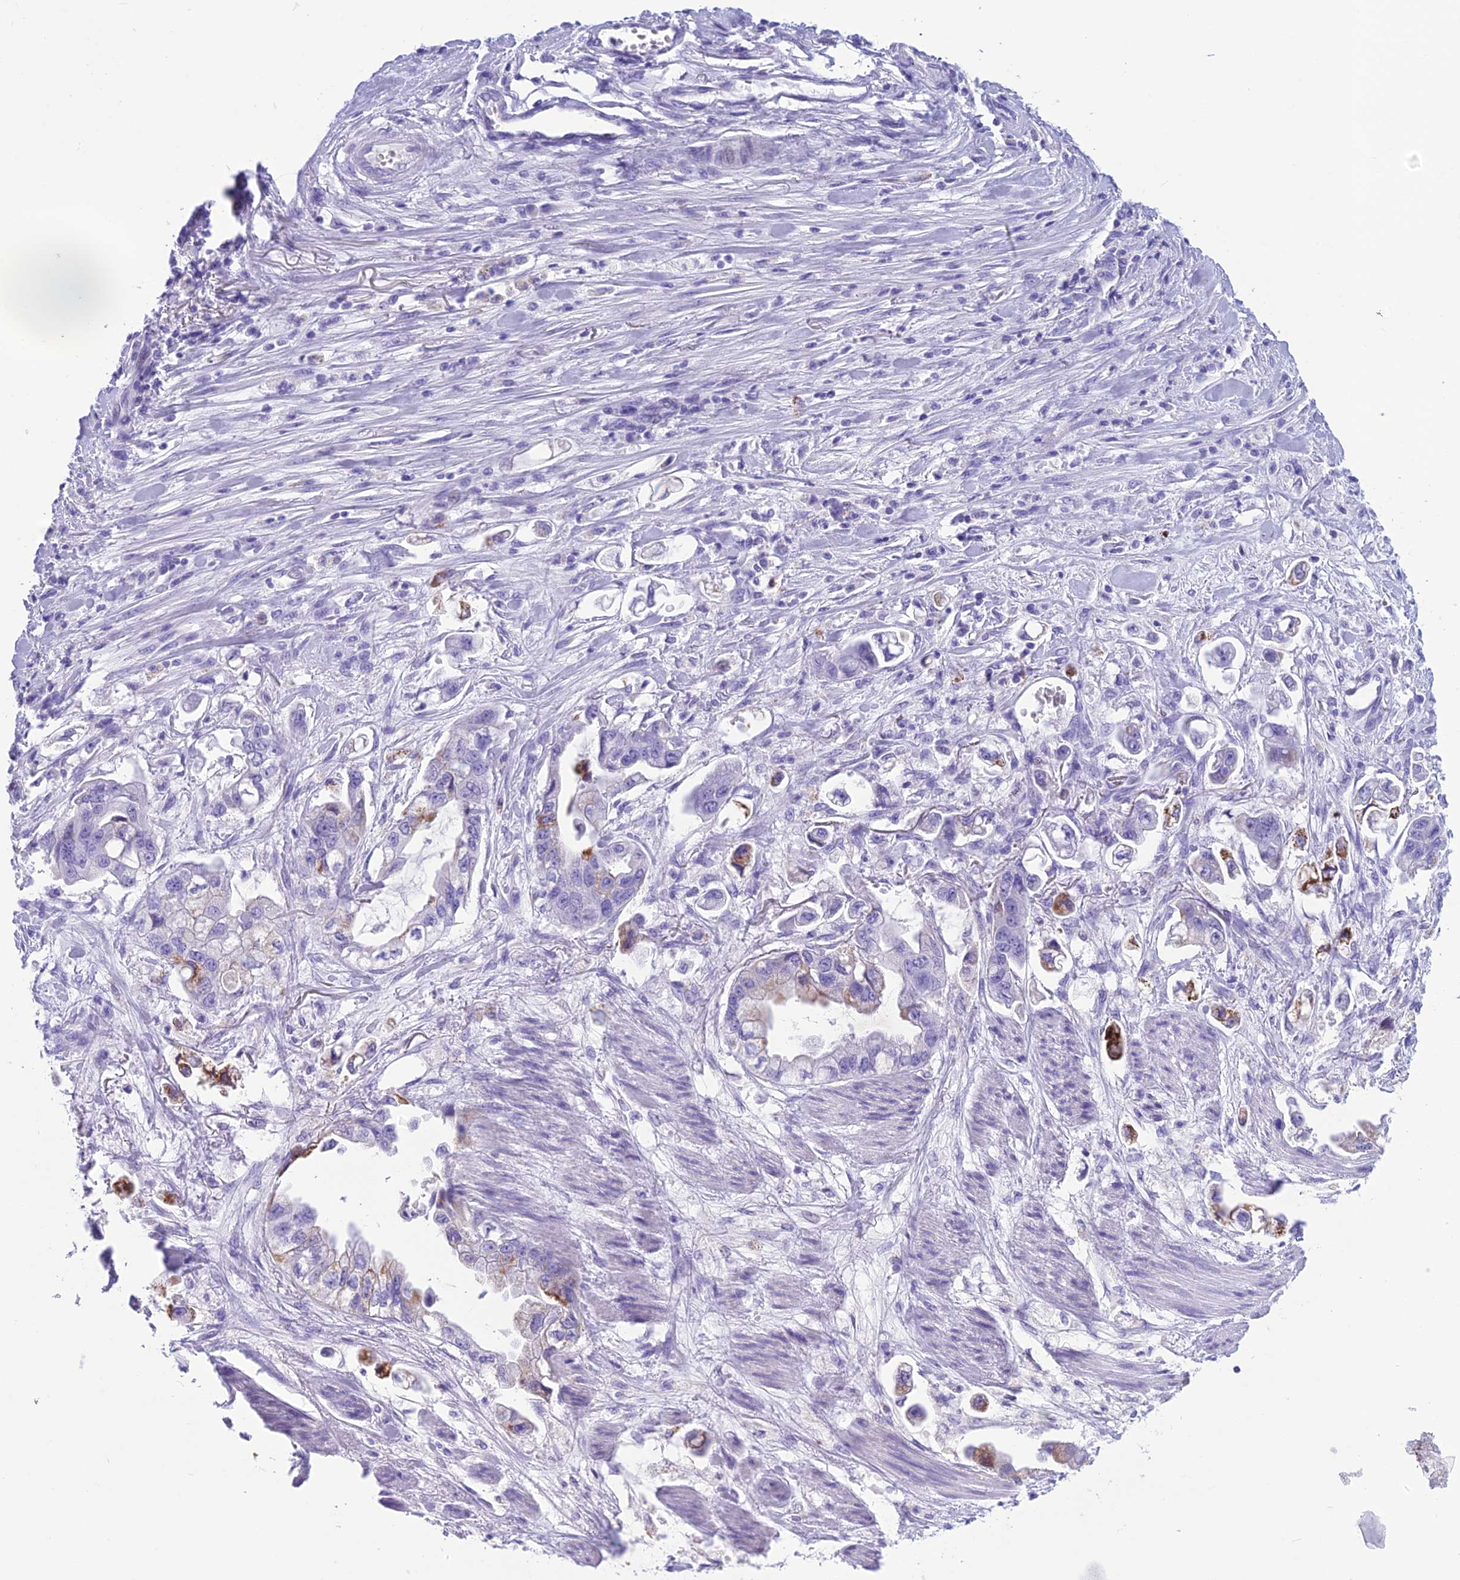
{"staining": {"intensity": "moderate", "quantity": "<25%", "location": "cytoplasmic/membranous"}, "tissue": "stomach cancer", "cell_type": "Tumor cells", "image_type": "cancer", "snomed": [{"axis": "morphology", "description": "Adenocarcinoma, NOS"}, {"axis": "topography", "description": "Stomach"}], "caption": "Immunohistochemical staining of human stomach cancer (adenocarcinoma) shows low levels of moderate cytoplasmic/membranous protein positivity in approximately <25% of tumor cells.", "gene": "TRAM1L1", "patient": {"sex": "male", "age": 62}}